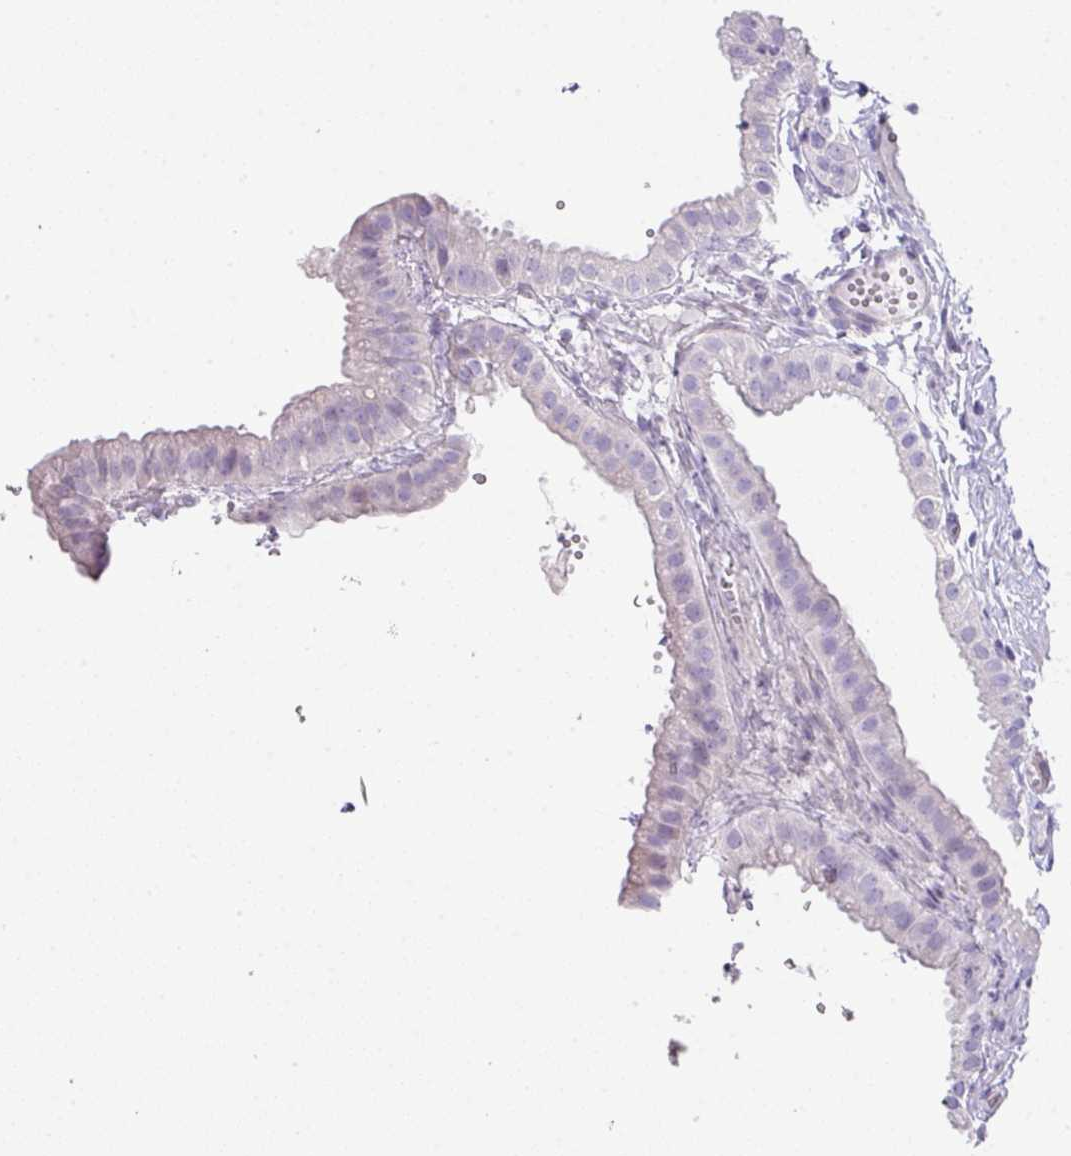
{"staining": {"intensity": "negative", "quantity": "none", "location": "none"}, "tissue": "gallbladder", "cell_type": "Glandular cells", "image_type": "normal", "snomed": [{"axis": "morphology", "description": "Normal tissue, NOS"}, {"axis": "topography", "description": "Gallbladder"}], "caption": "This is a histopathology image of IHC staining of normal gallbladder, which shows no staining in glandular cells.", "gene": "GLI4", "patient": {"sex": "female", "age": 61}}